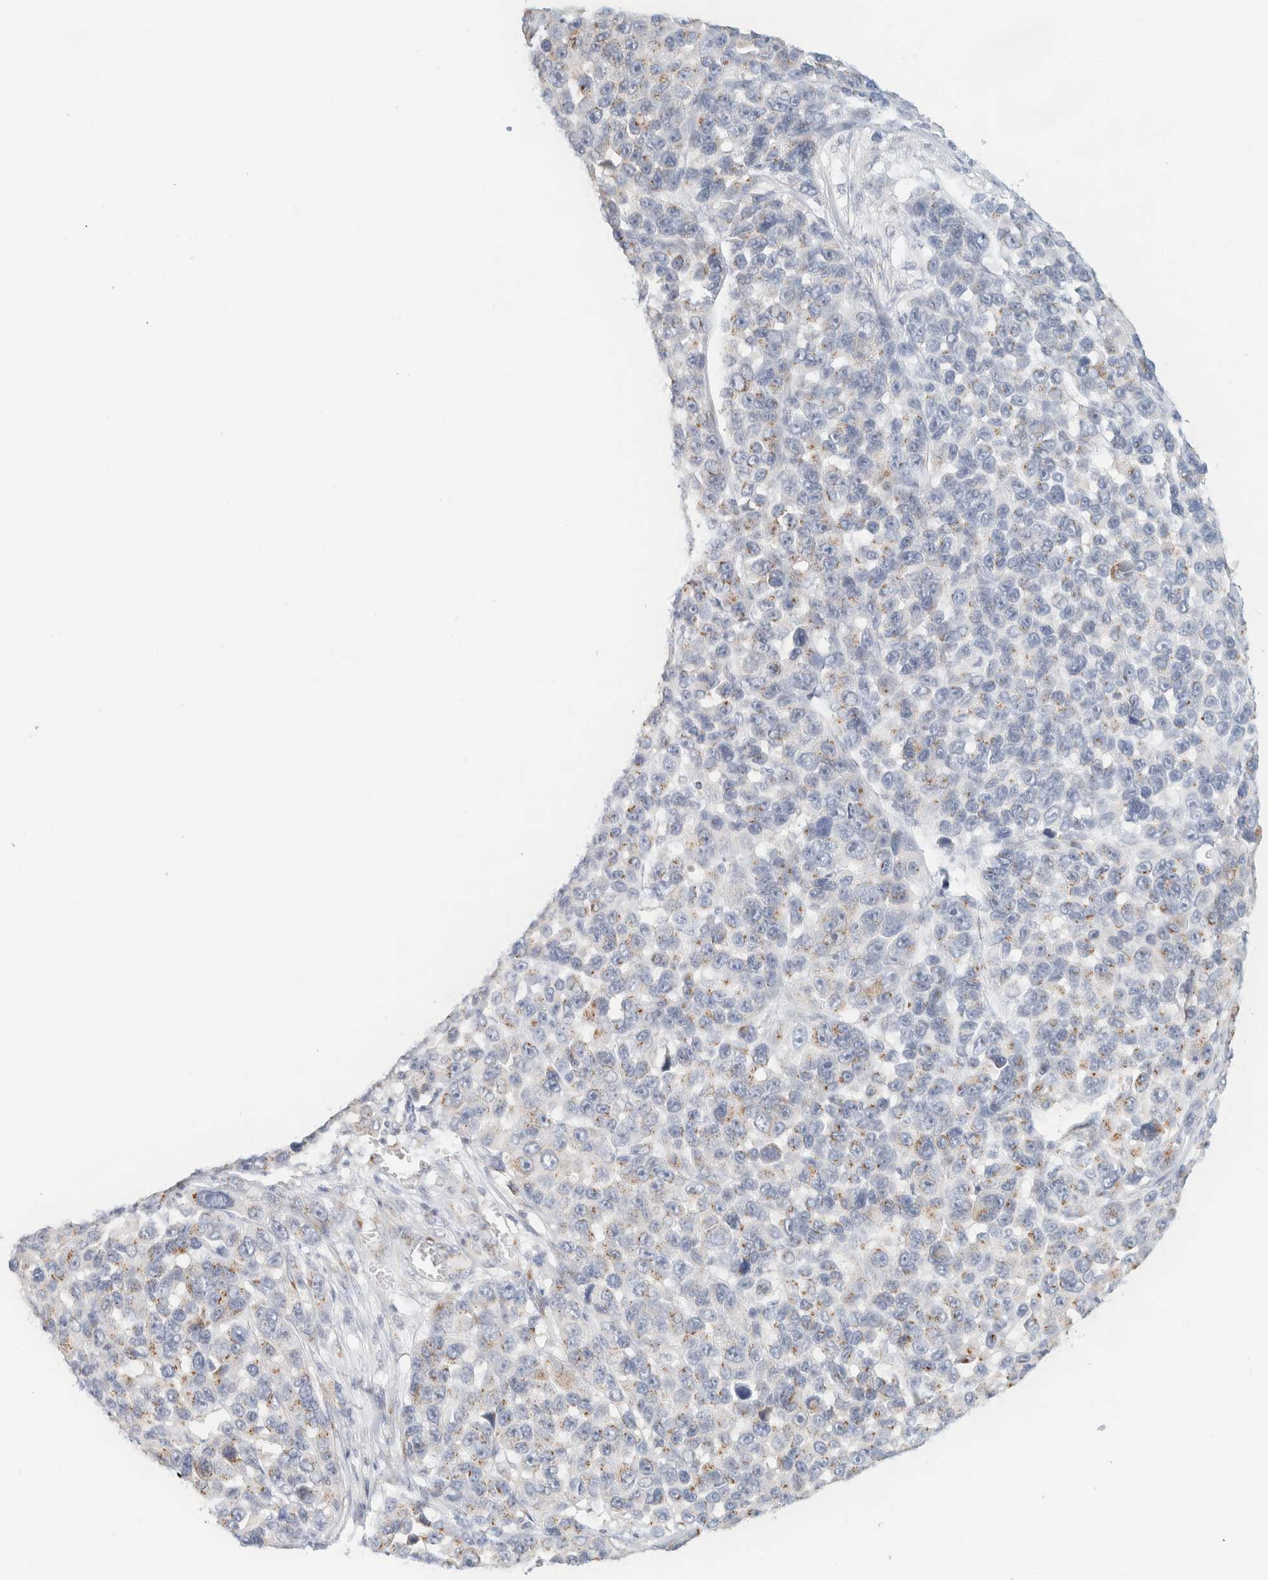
{"staining": {"intensity": "weak", "quantity": "<25%", "location": "cytoplasmic/membranous"}, "tissue": "melanoma", "cell_type": "Tumor cells", "image_type": "cancer", "snomed": [{"axis": "morphology", "description": "Malignant melanoma, NOS"}, {"axis": "topography", "description": "Skin"}], "caption": "A histopathology image of human malignant melanoma is negative for staining in tumor cells.", "gene": "SPNS3", "patient": {"sex": "male", "age": 53}}